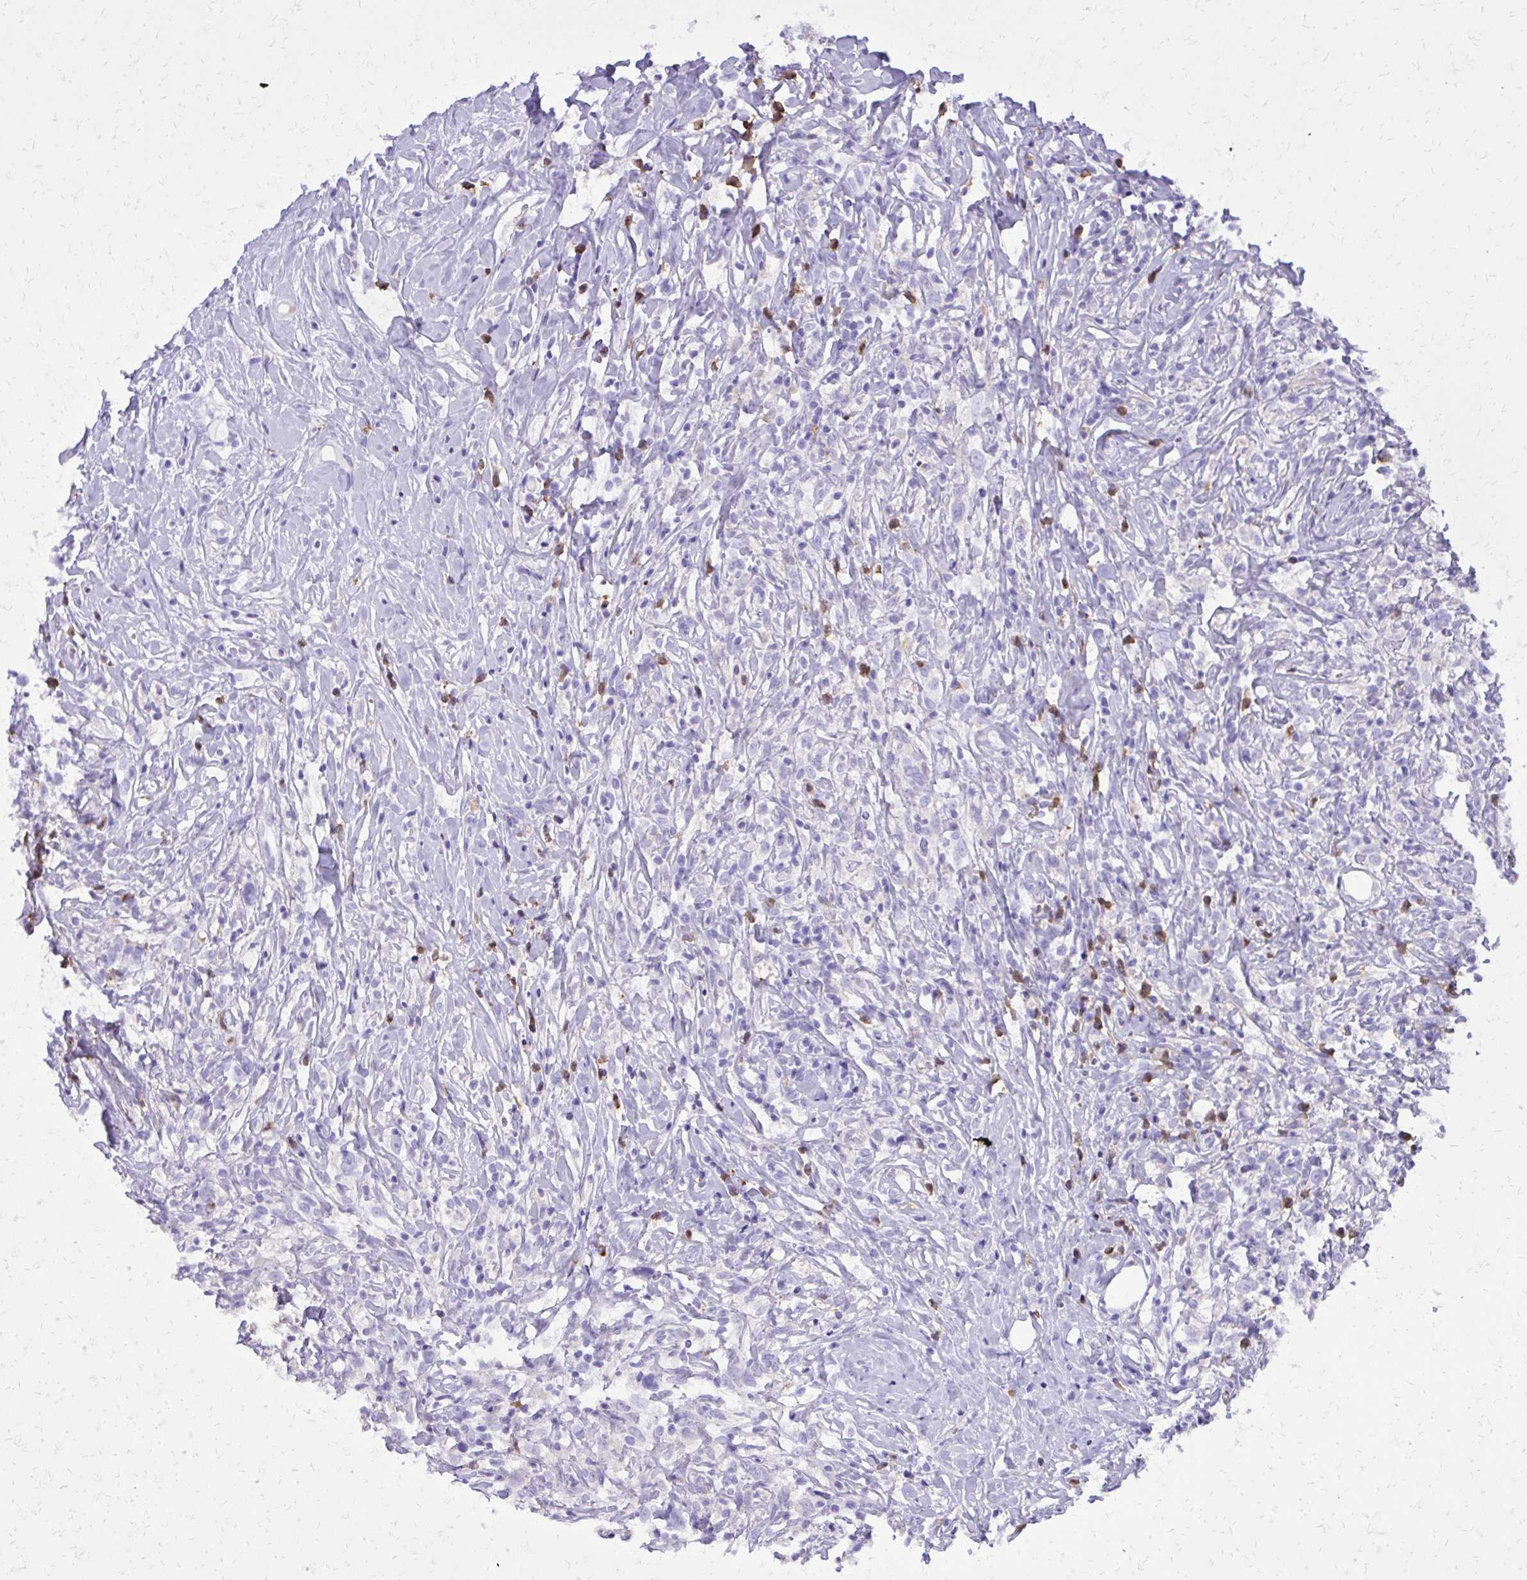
{"staining": {"intensity": "negative", "quantity": "none", "location": "none"}, "tissue": "lymphoma", "cell_type": "Tumor cells", "image_type": "cancer", "snomed": [{"axis": "morphology", "description": "Hodgkin's disease, NOS"}, {"axis": "topography", "description": "No Tissue"}], "caption": "Micrograph shows no protein positivity in tumor cells of Hodgkin's disease tissue.", "gene": "CAT", "patient": {"sex": "female", "age": 21}}